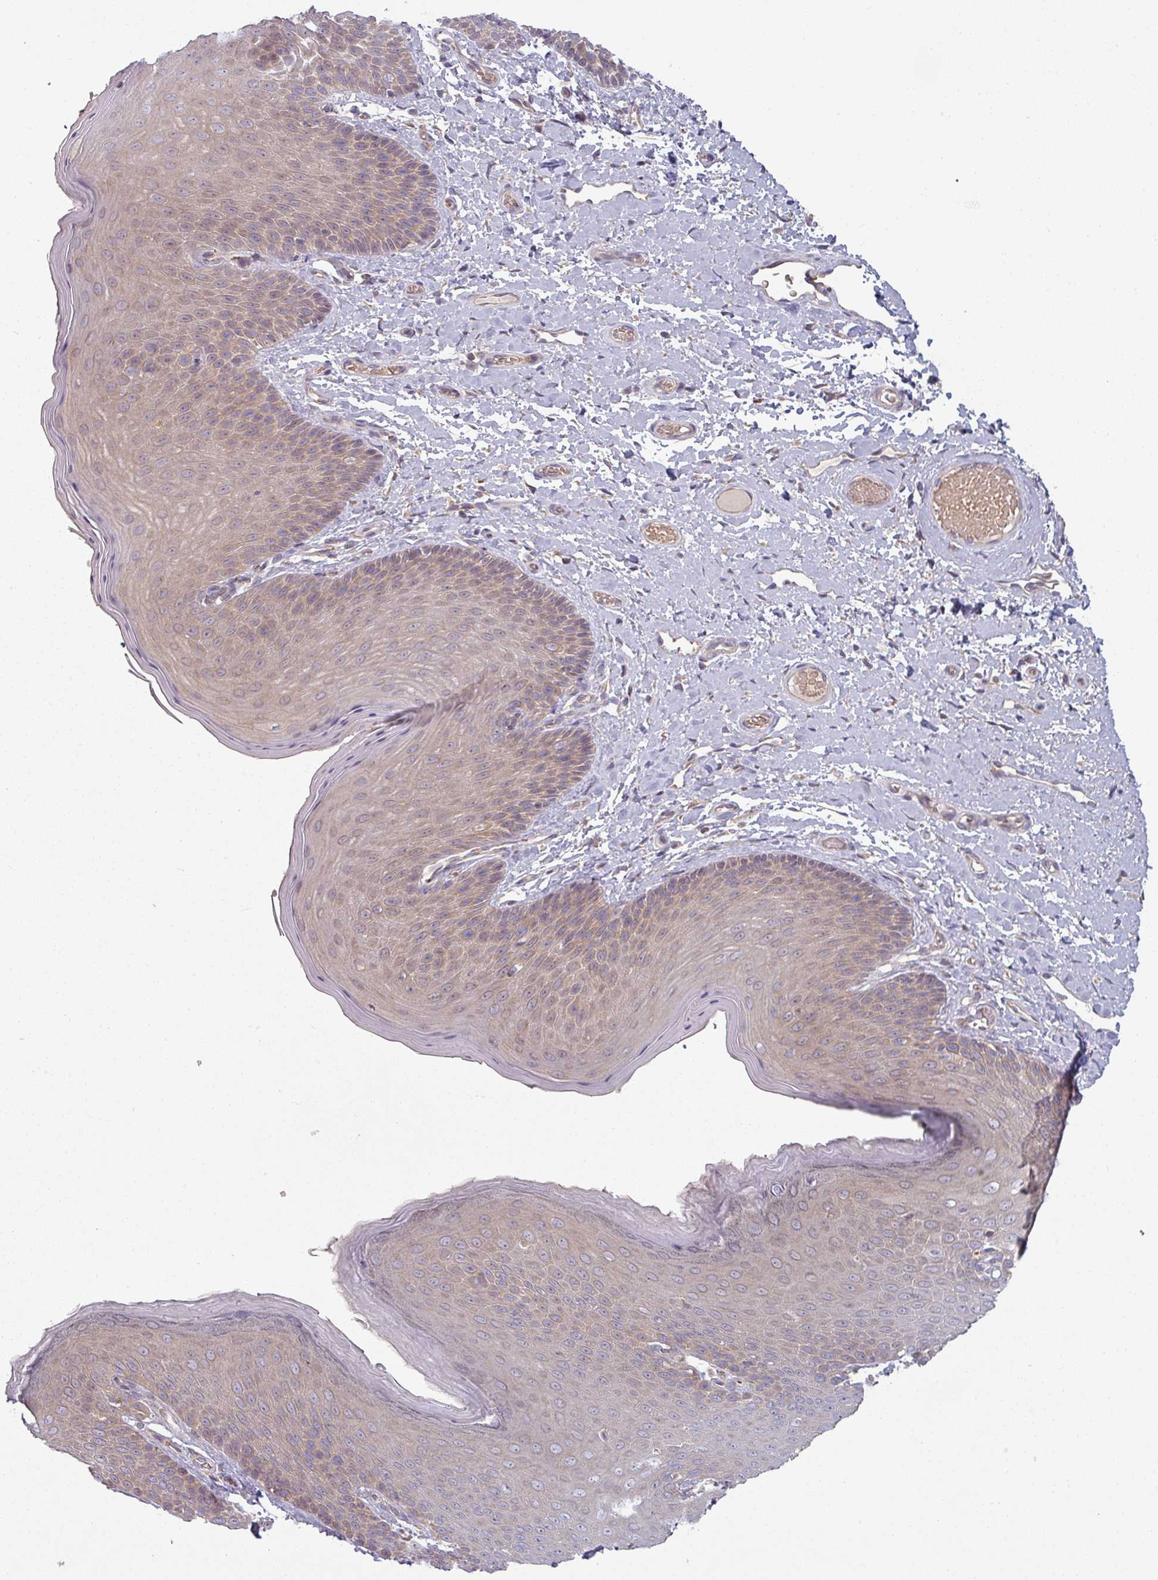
{"staining": {"intensity": "weak", "quantity": ">75%", "location": "cytoplasmic/membranous"}, "tissue": "skin", "cell_type": "Epidermal cells", "image_type": "normal", "snomed": [{"axis": "morphology", "description": "Normal tissue, NOS"}, {"axis": "topography", "description": "Anal"}], "caption": "There is low levels of weak cytoplasmic/membranous expression in epidermal cells of benign skin, as demonstrated by immunohistochemical staining (brown color).", "gene": "PLEKHJ1", "patient": {"sex": "female", "age": 40}}